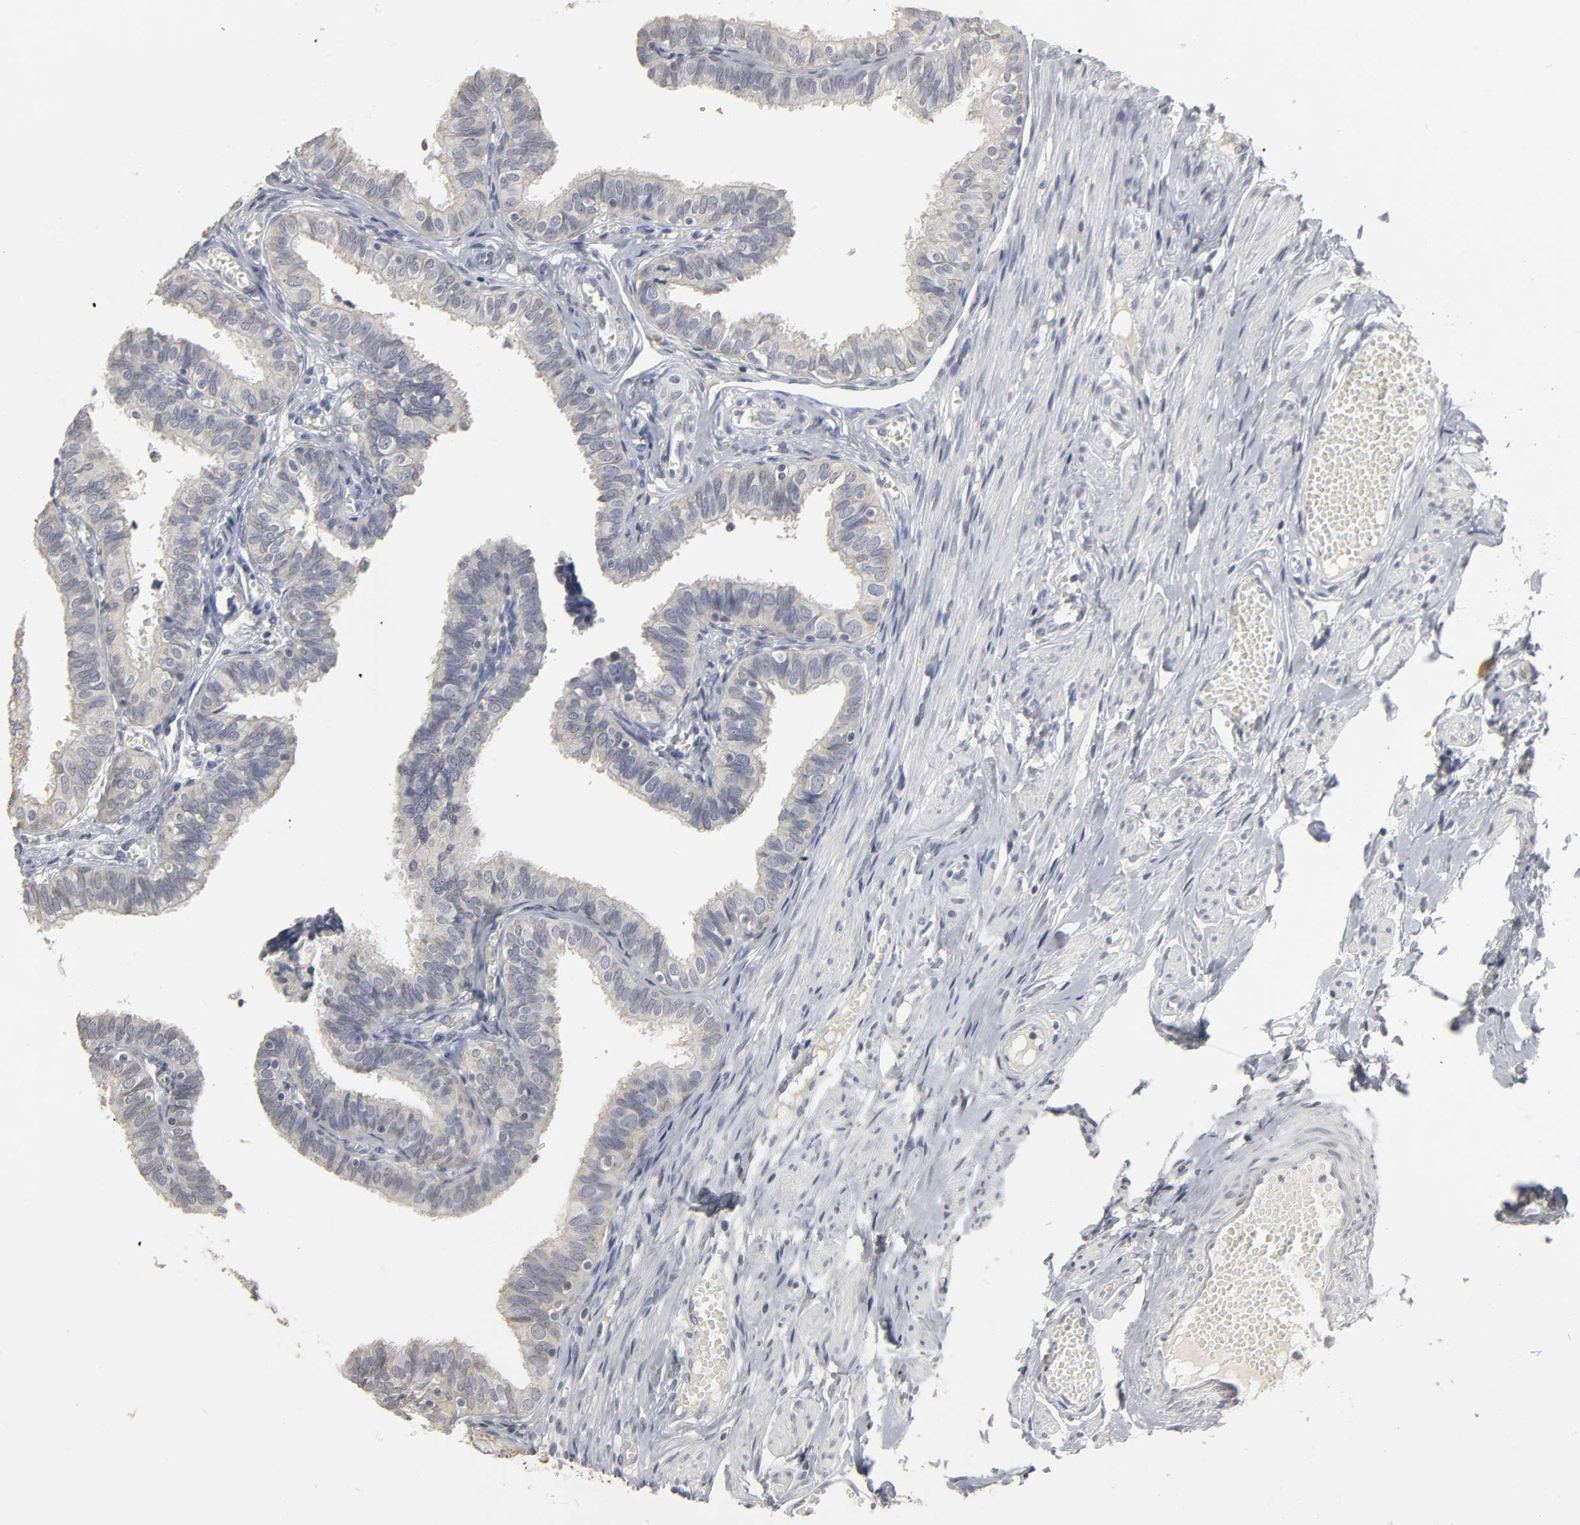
{"staining": {"intensity": "weak", "quantity": "<25%", "location": "cytoplasmic/membranous"}, "tissue": "fallopian tube", "cell_type": "Glandular cells", "image_type": "normal", "snomed": [{"axis": "morphology", "description": "Normal tissue, NOS"}, {"axis": "topography", "description": "Fallopian tube"}], "caption": "Fallopian tube was stained to show a protein in brown. There is no significant staining in glandular cells. (DAB IHC visualized using brightfield microscopy, high magnification).", "gene": "TCAP", "patient": {"sex": "female", "age": 46}}